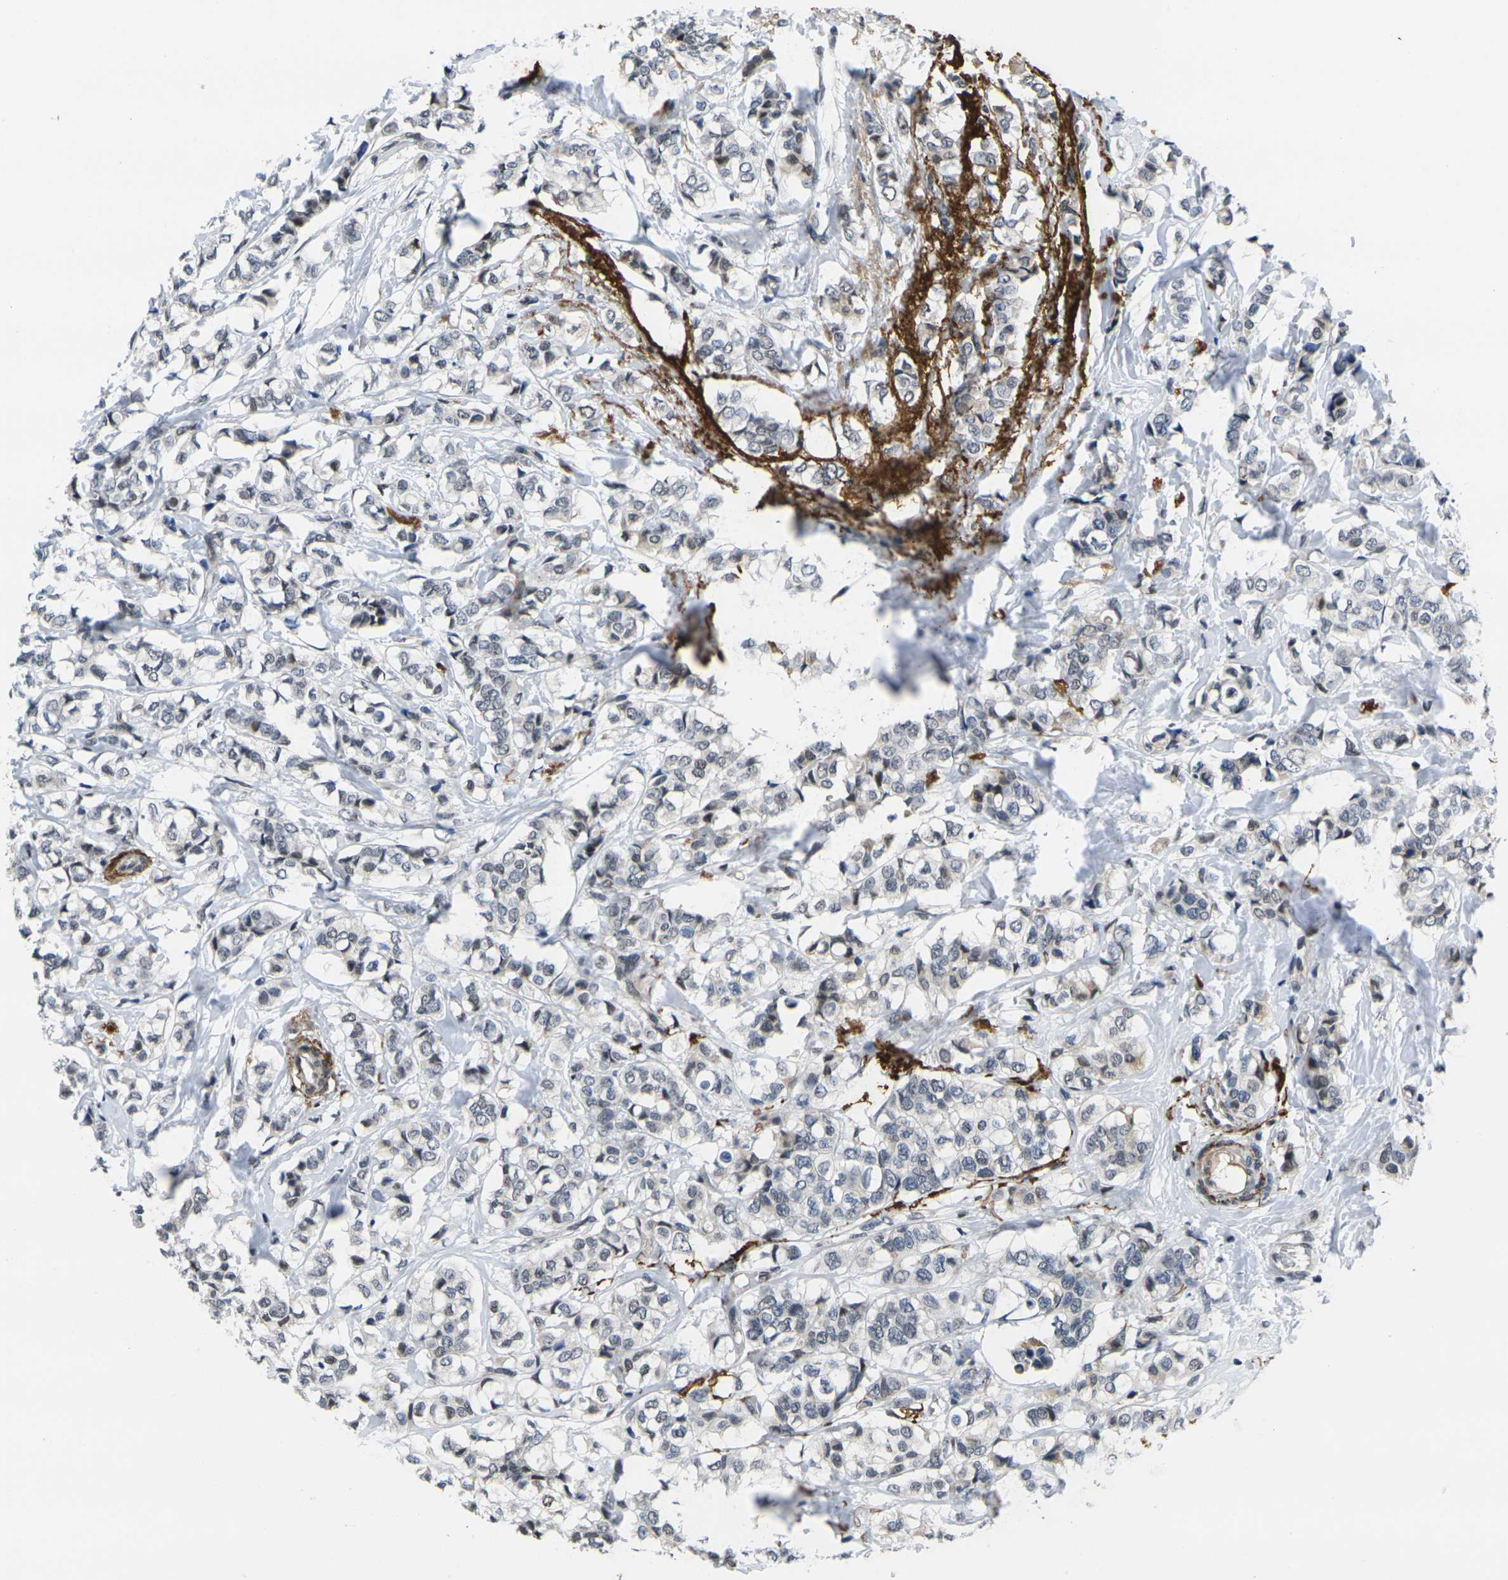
{"staining": {"intensity": "negative", "quantity": "none", "location": "none"}, "tissue": "breast cancer", "cell_type": "Tumor cells", "image_type": "cancer", "snomed": [{"axis": "morphology", "description": "Lobular carcinoma"}, {"axis": "topography", "description": "Breast"}], "caption": "High magnification brightfield microscopy of breast lobular carcinoma stained with DAB (3,3'-diaminobenzidine) (brown) and counterstained with hematoxylin (blue): tumor cells show no significant positivity. (DAB immunohistochemistry (IHC) with hematoxylin counter stain).", "gene": "RBM7", "patient": {"sex": "female", "age": 60}}